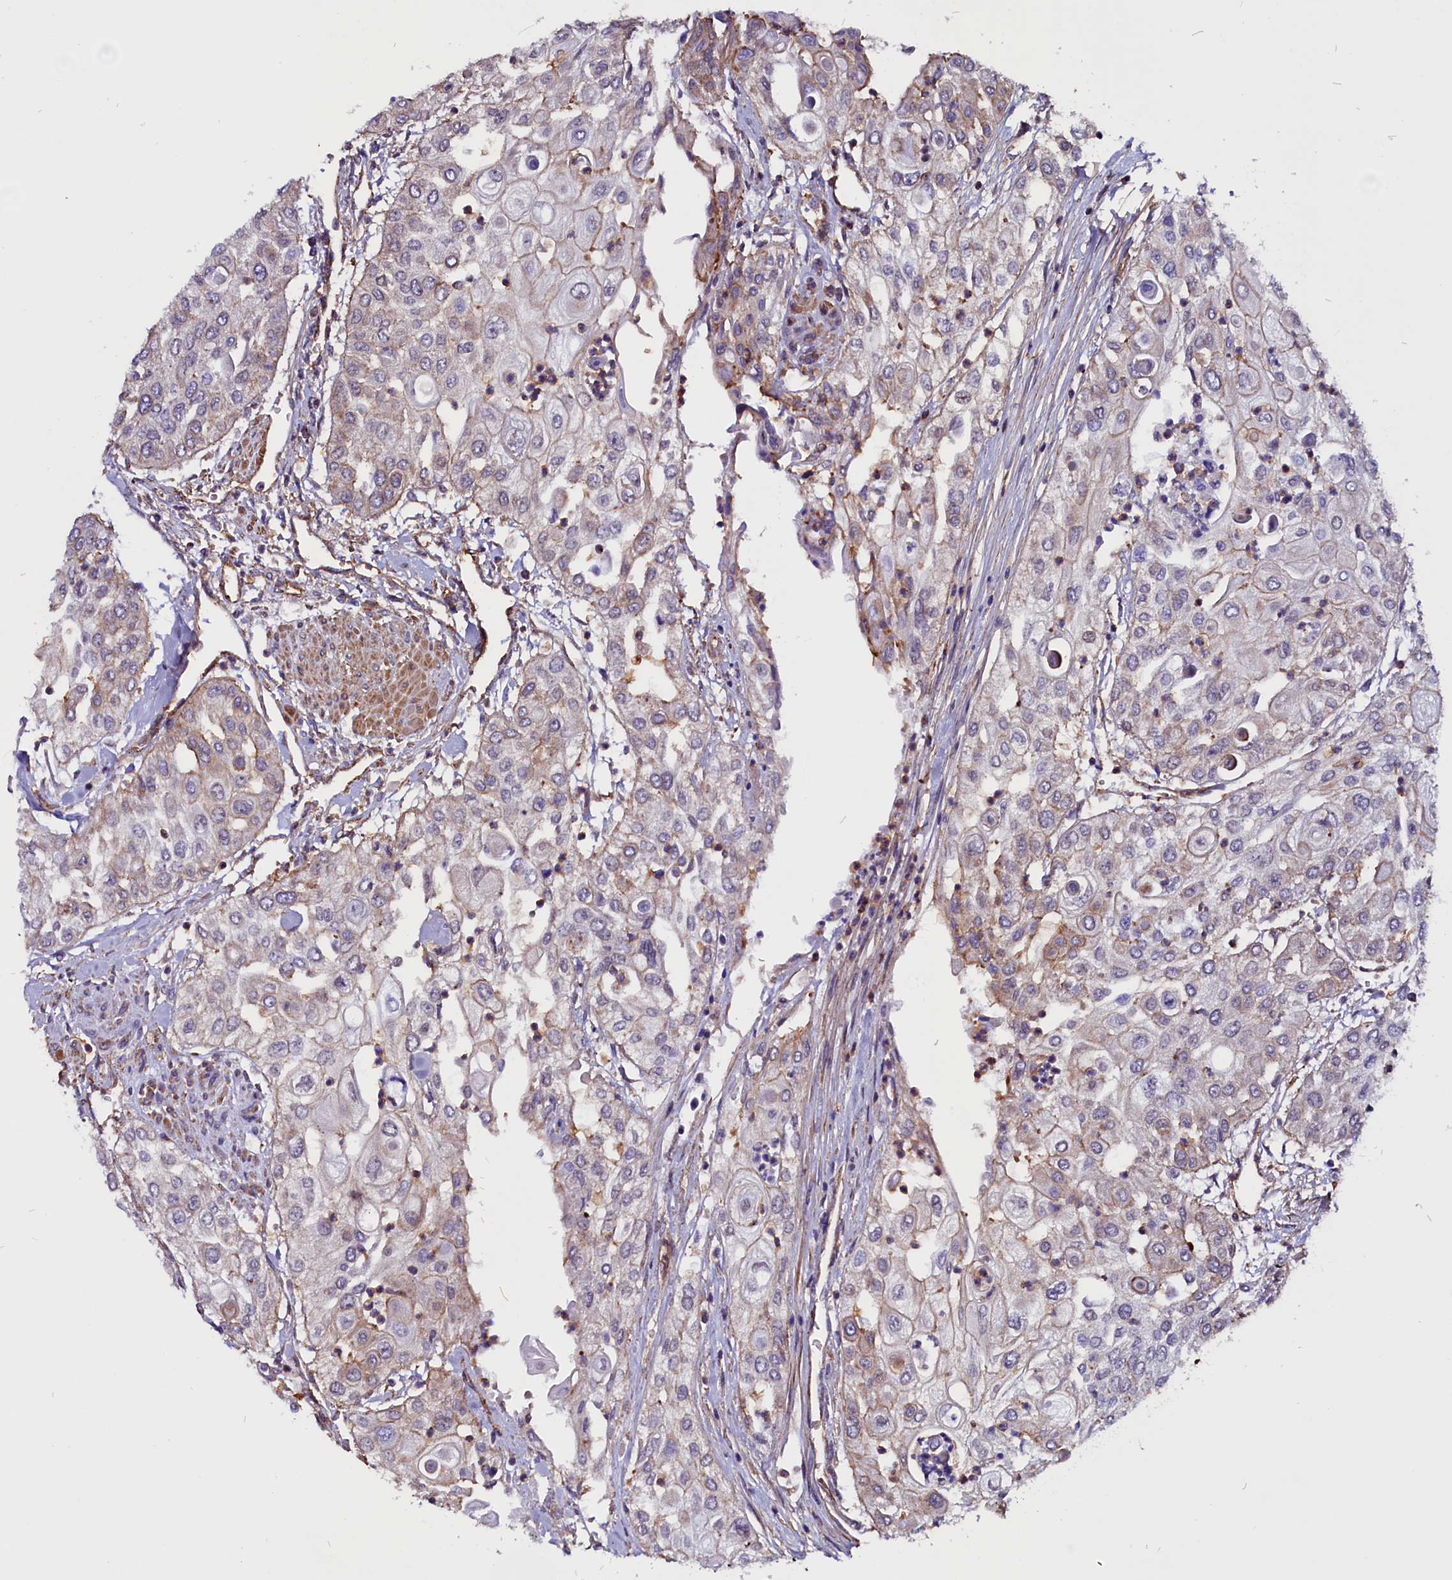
{"staining": {"intensity": "weak", "quantity": "<25%", "location": "cytoplasmic/membranous"}, "tissue": "urothelial cancer", "cell_type": "Tumor cells", "image_type": "cancer", "snomed": [{"axis": "morphology", "description": "Urothelial carcinoma, High grade"}, {"axis": "topography", "description": "Urinary bladder"}], "caption": "There is no significant positivity in tumor cells of high-grade urothelial carcinoma. The staining was performed using DAB to visualize the protein expression in brown, while the nuclei were stained in blue with hematoxylin (Magnification: 20x).", "gene": "ZNF749", "patient": {"sex": "female", "age": 79}}